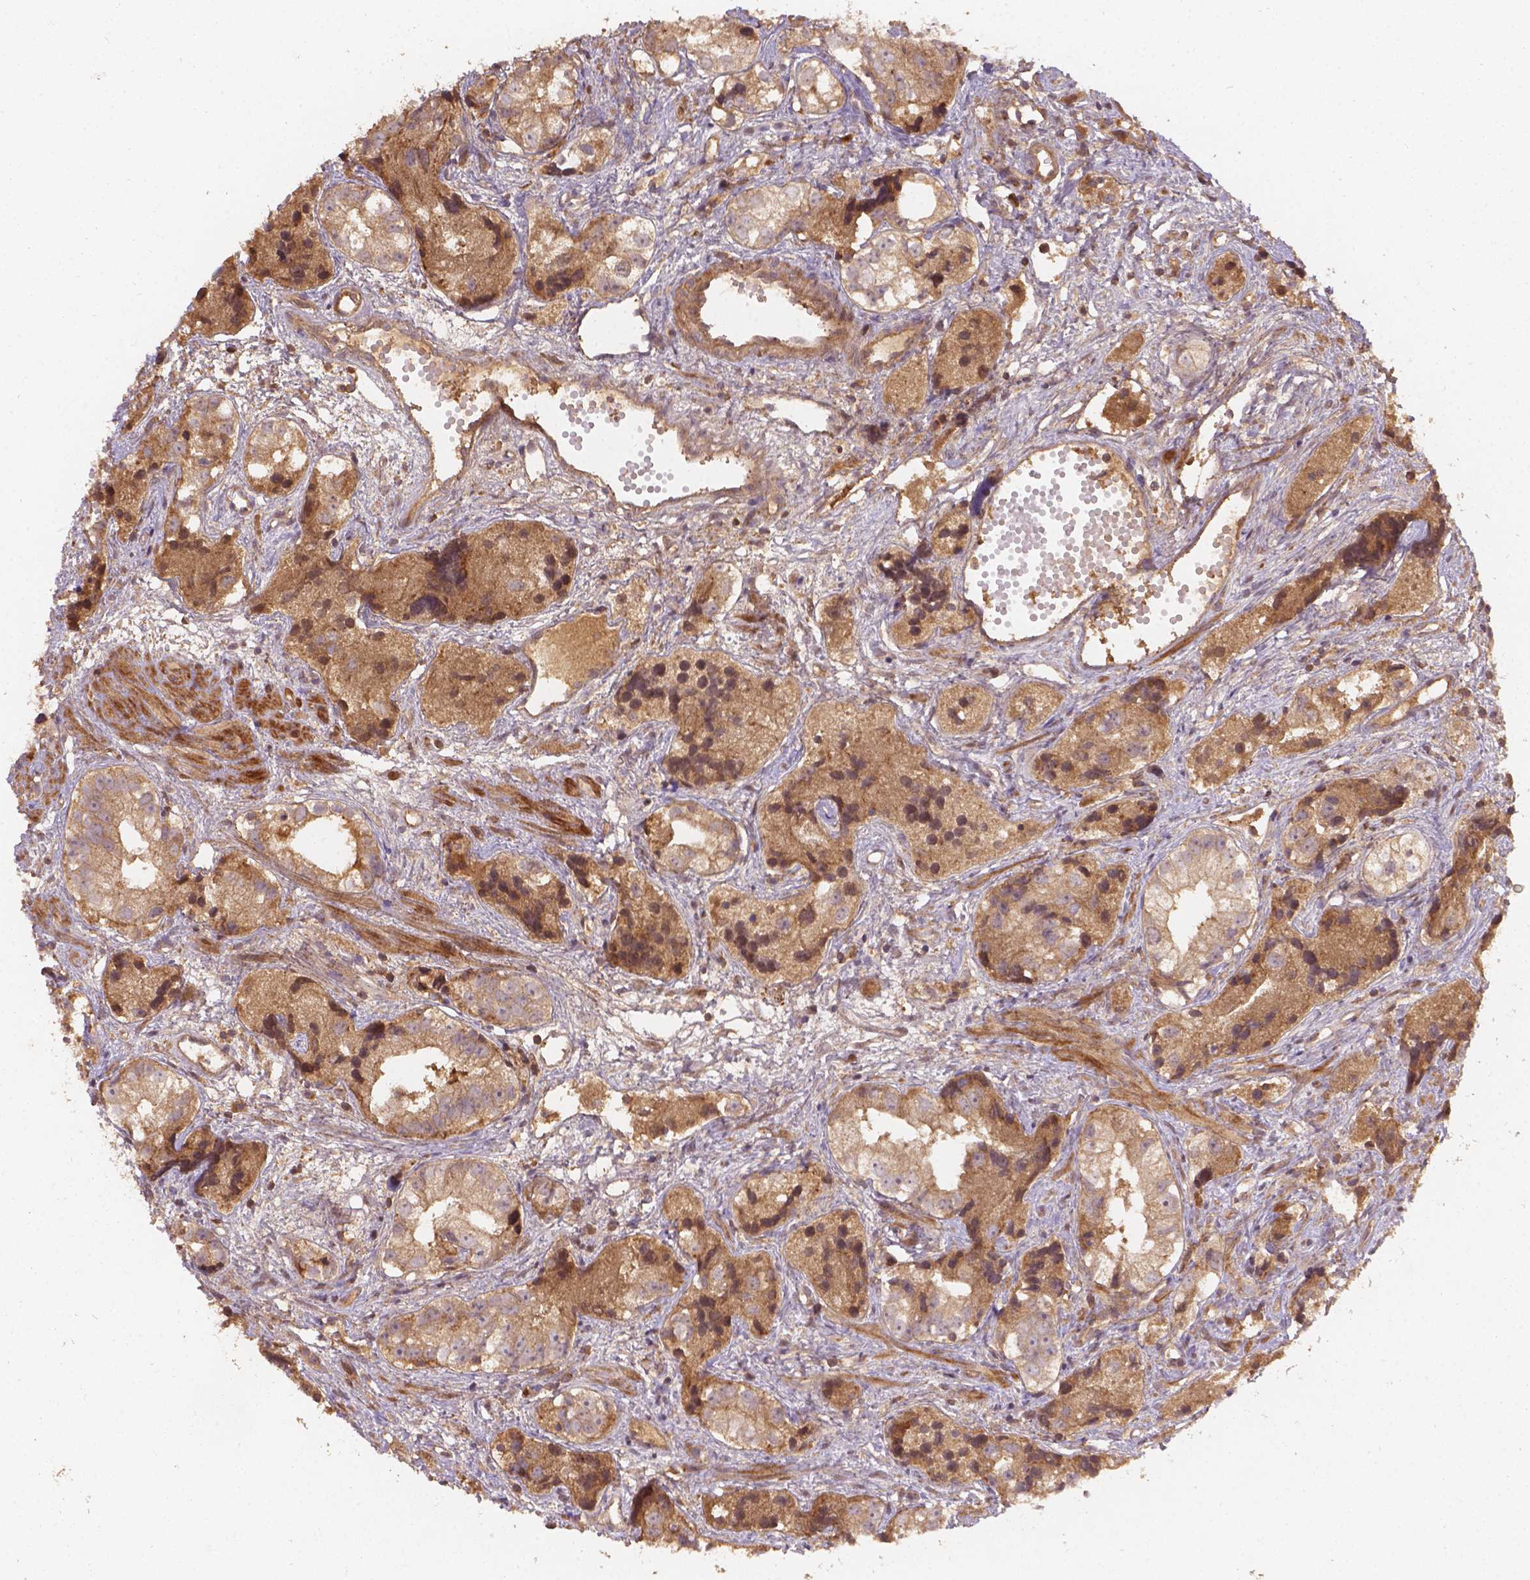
{"staining": {"intensity": "moderate", "quantity": ">75%", "location": "cytoplasmic/membranous"}, "tissue": "prostate cancer", "cell_type": "Tumor cells", "image_type": "cancer", "snomed": [{"axis": "morphology", "description": "Adenocarcinoma, High grade"}, {"axis": "topography", "description": "Prostate"}], "caption": "Immunohistochemistry of human prostate cancer exhibits medium levels of moderate cytoplasmic/membranous positivity in approximately >75% of tumor cells. The protein is stained brown, and the nuclei are stained in blue (DAB (3,3'-diaminobenzidine) IHC with brightfield microscopy, high magnification).", "gene": "XPR1", "patient": {"sex": "male", "age": 68}}